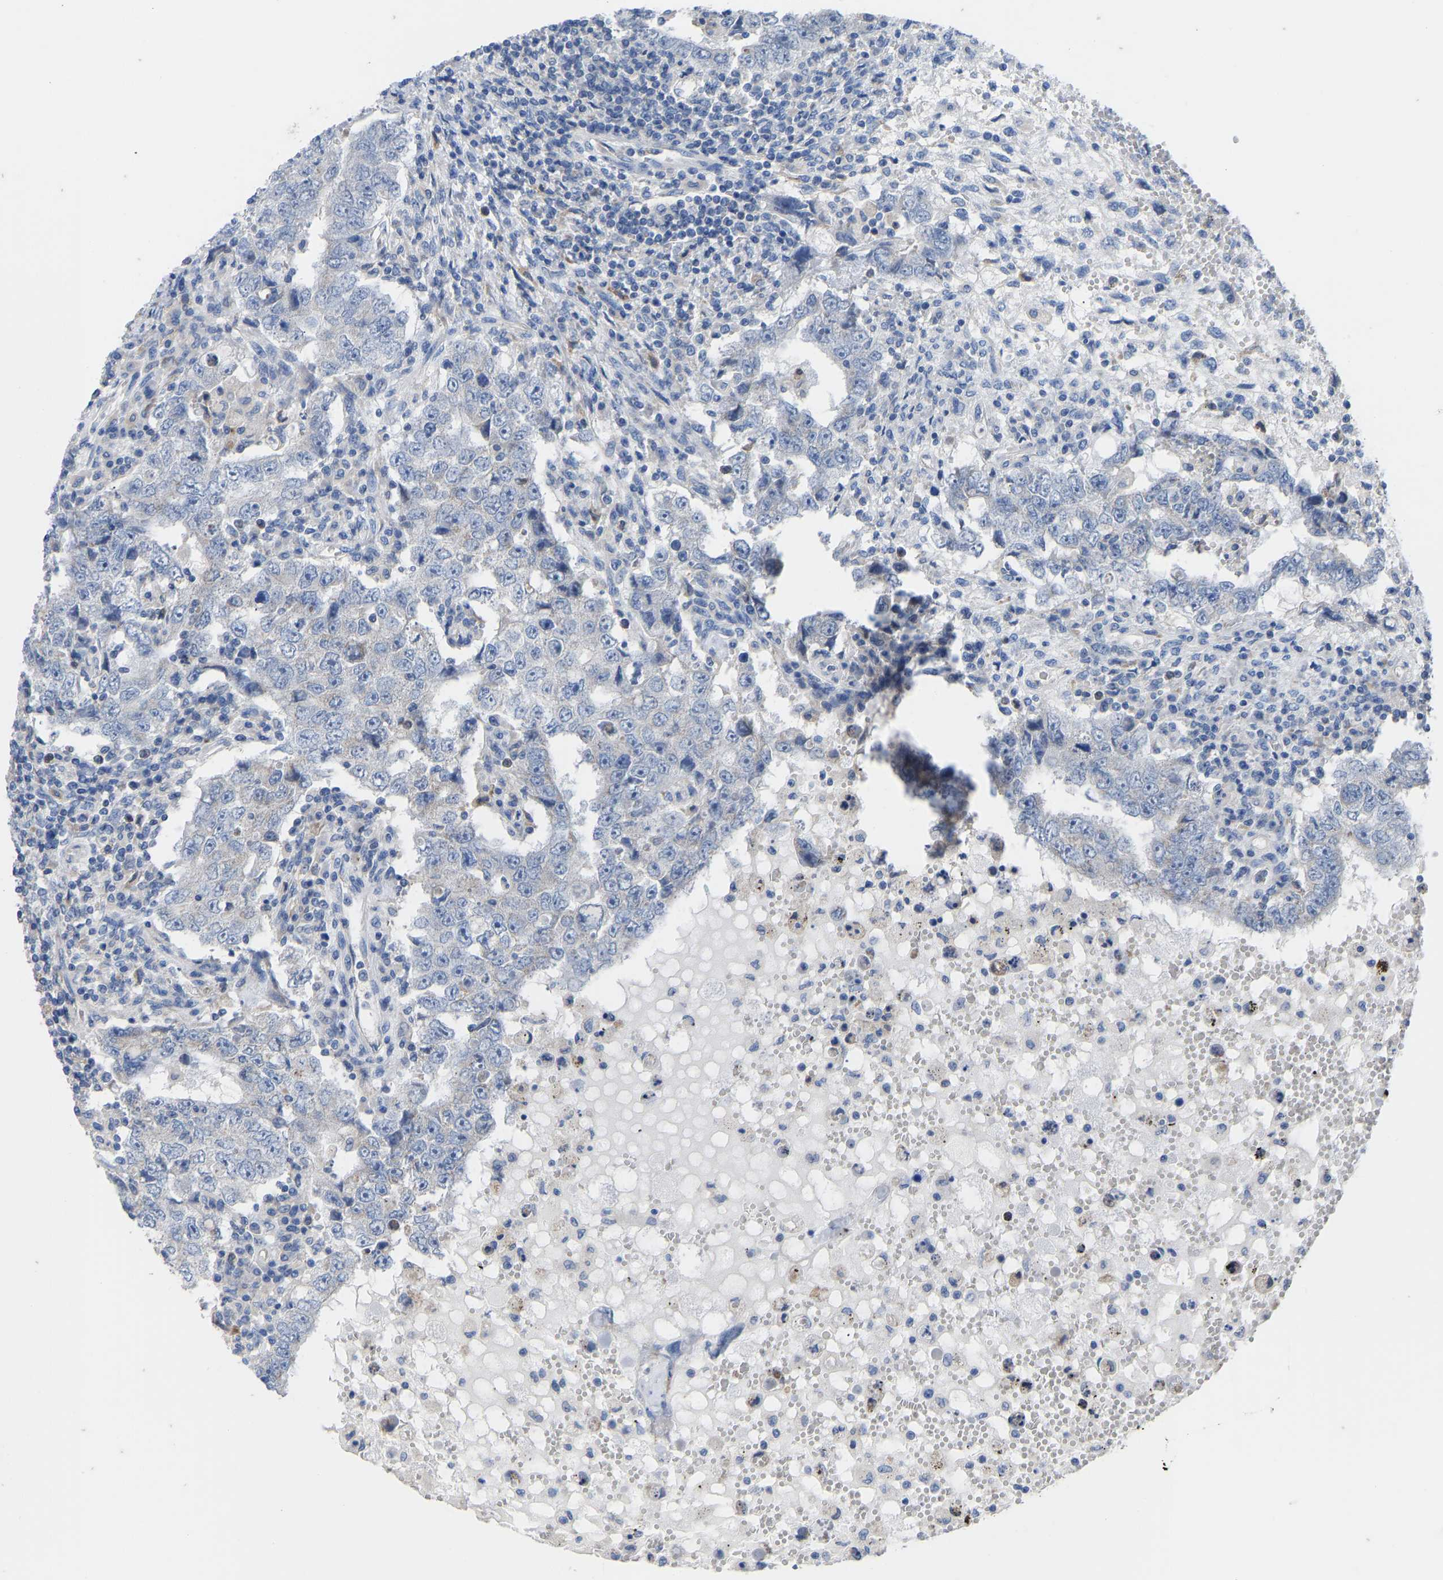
{"staining": {"intensity": "negative", "quantity": "none", "location": "none"}, "tissue": "testis cancer", "cell_type": "Tumor cells", "image_type": "cancer", "snomed": [{"axis": "morphology", "description": "Carcinoma, Embryonal, NOS"}, {"axis": "topography", "description": "Testis"}], "caption": "High power microscopy histopathology image of an IHC image of embryonal carcinoma (testis), revealing no significant positivity in tumor cells.", "gene": "OLIG2", "patient": {"sex": "male", "age": 26}}